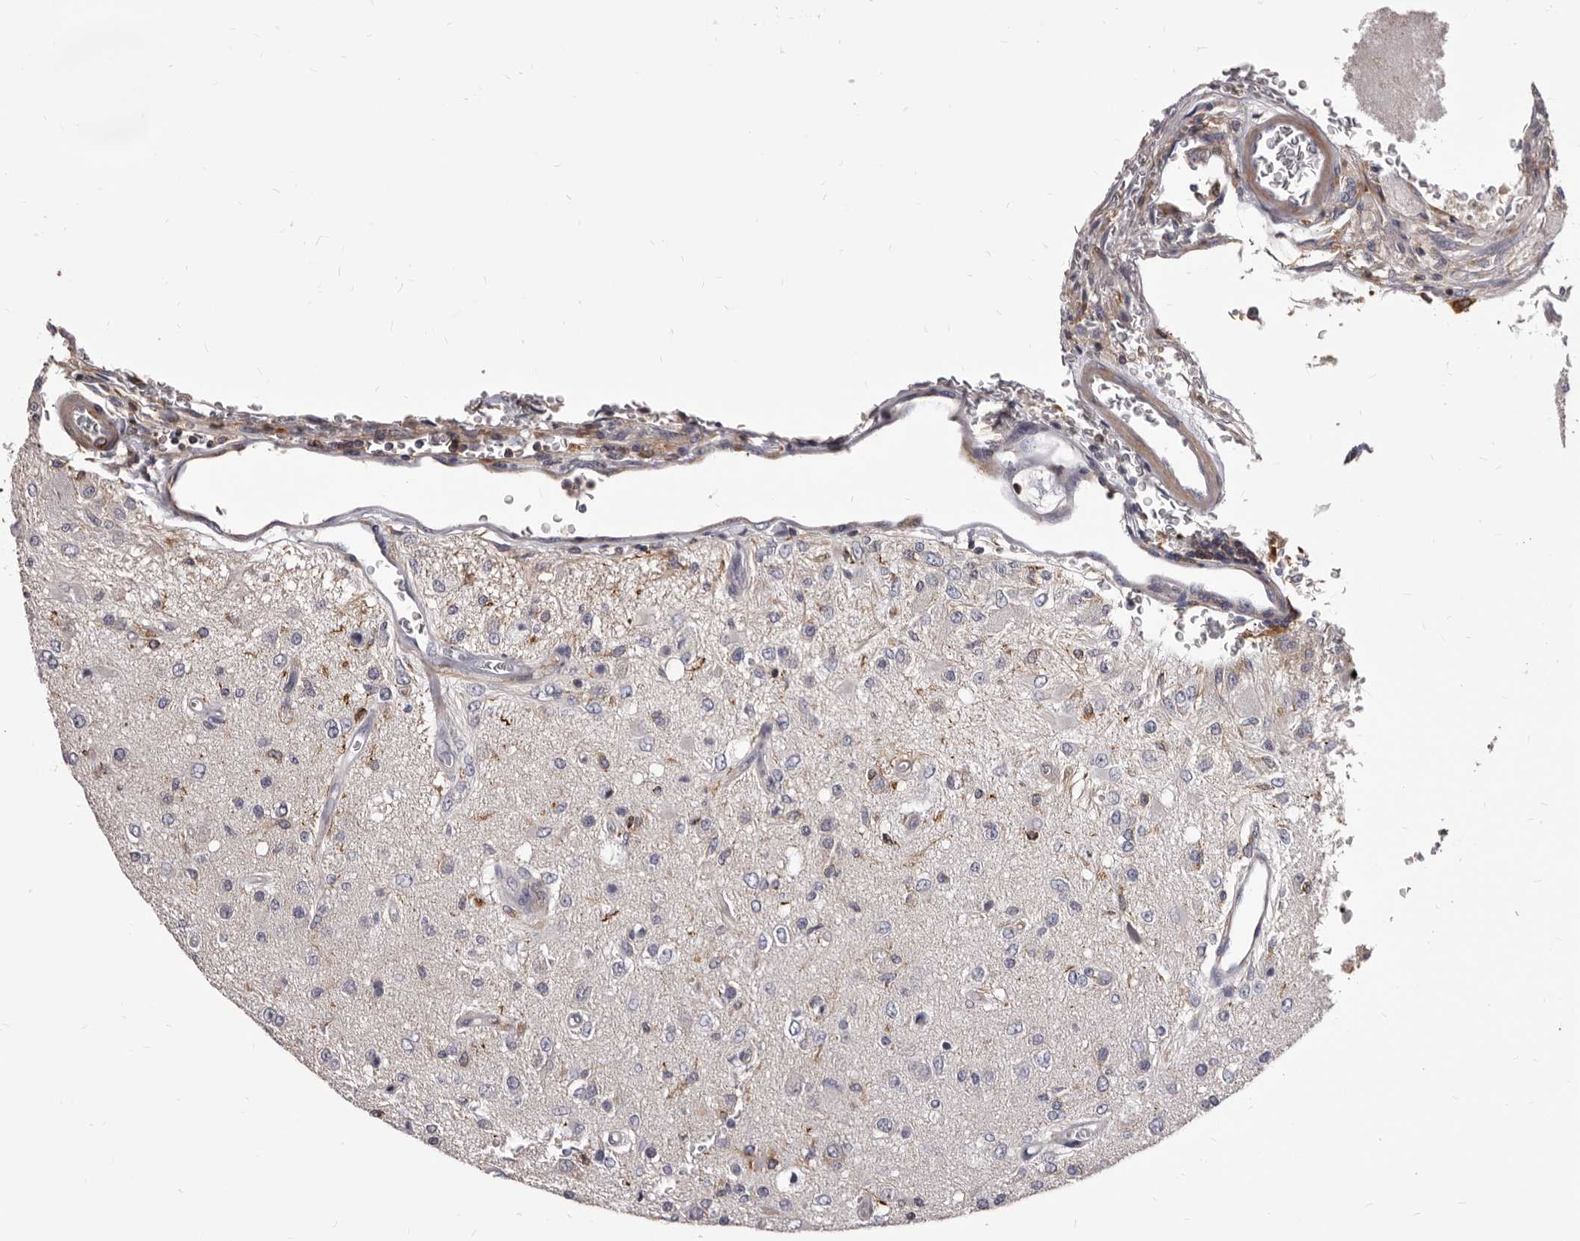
{"staining": {"intensity": "negative", "quantity": "none", "location": "none"}, "tissue": "glioma", "cell_type": "Tumor cells", "image_type": "cancer", "snomed": [{"axis": "morphology", "description": "Normal tissue, NOS"}, {"axis": "morphology", "description": "Glioma, malignant, High grade"}, {"axis": "topography", "description": "Cerebral cortex"}], "caption": "This is a photomicrograph of IHC staining of glioma, which shows no staining in tumor cells.", "gene": "NIBAN1", "patient": {"sex": "male", "age": 77}}